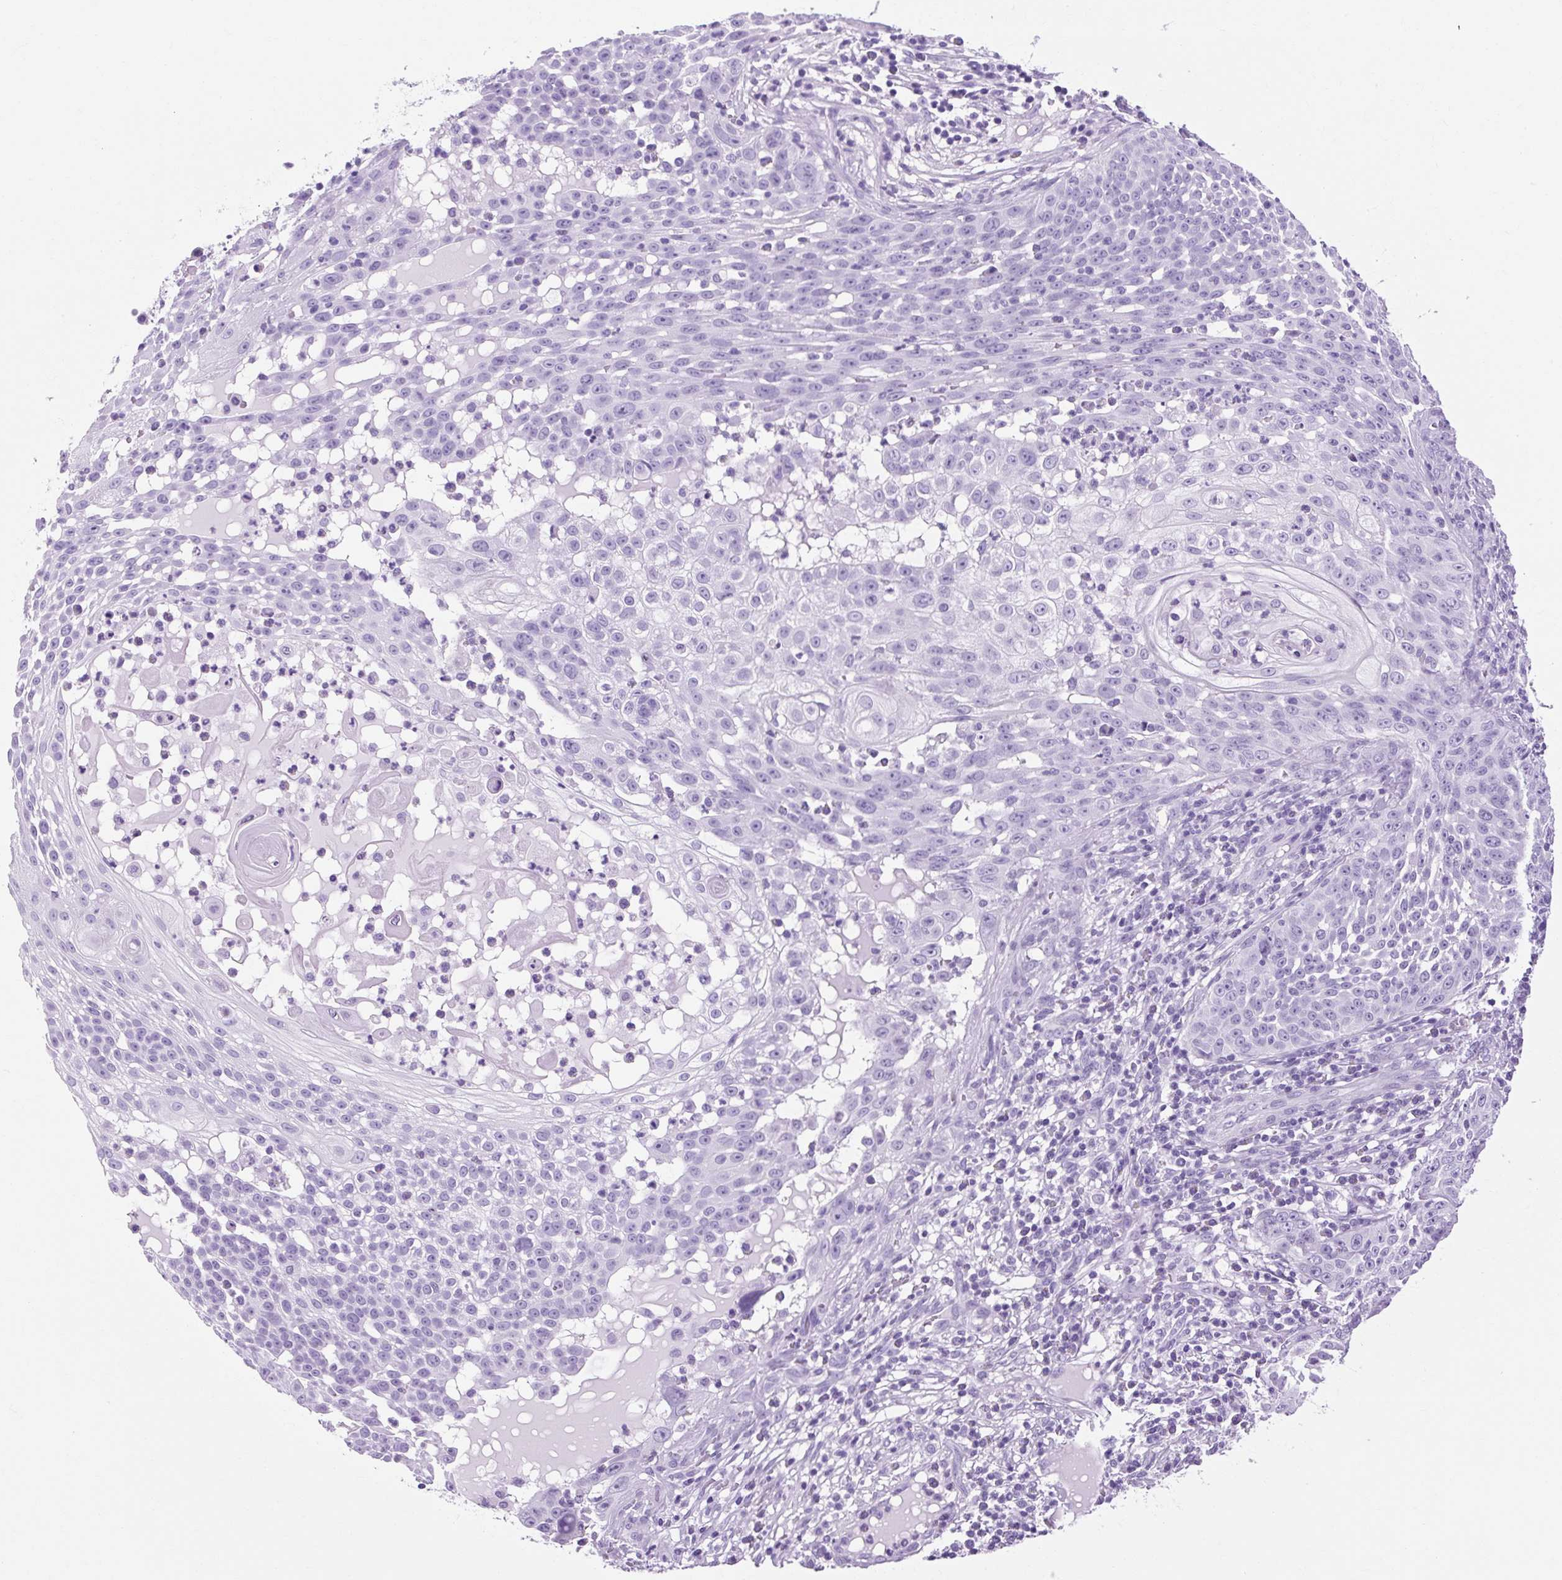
{"staining": {"intensity": "negative", "quantity": "none", "location": "none"}, "tissue": "skin cancer", "cell_type": "Tumor cells", "image_type": "cancer", "snomed": [{"axis": "morphology", "description": "Squamous cell carcinoma, NOS"}, {"axis": "topography", "description": "Skin"}], "caption": "An image of skin cancer (squamous cell carcinoma) stained for a protein demonstrates no brown staining in tumor cells.", "gene": "OOEP", "patient": {"sex": "male", "age": 24}}